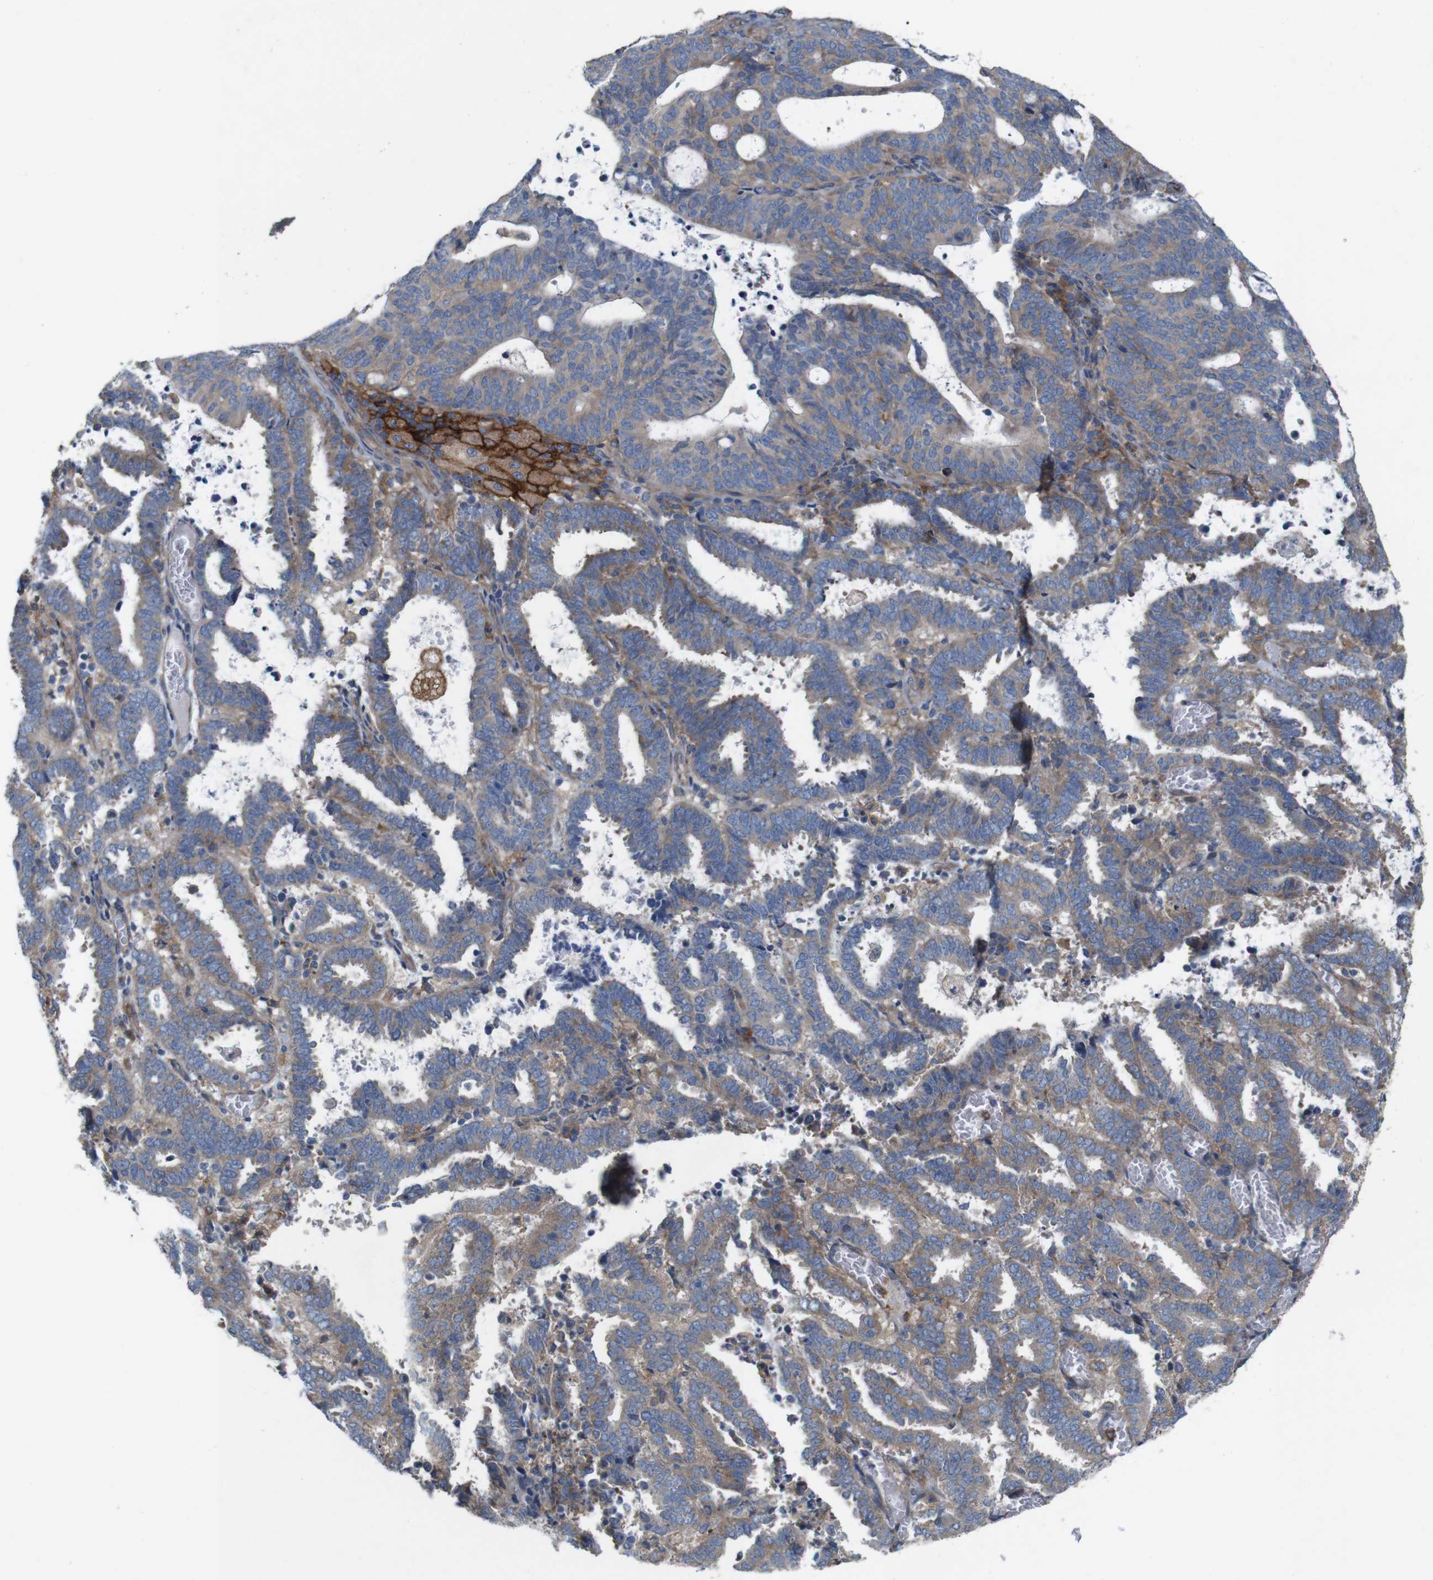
{"staining": {"intensity": "moderate", "quantity": ">75%", "location": "cytoplasmic/membranous"}, "tissue": "endometrial cancer", "cell_type": "Tumor cells", "image_type": "cancer", "snomed": [{"axis": "morphology", "description": "Adenocarcinoma, NOS"}, {"axis": "topography", "description": "Uterus"}], "caption": "Endometrial cancer stained with immunohistochemistry (IHC) shows moderate cytoplasmic/membranous expression in approximately >75% of tumor cells. (IHC, brightfield microscopy, high magnification).", "gene": "SIGLEC8", "patient": {"sex": "female", "age": 83}}